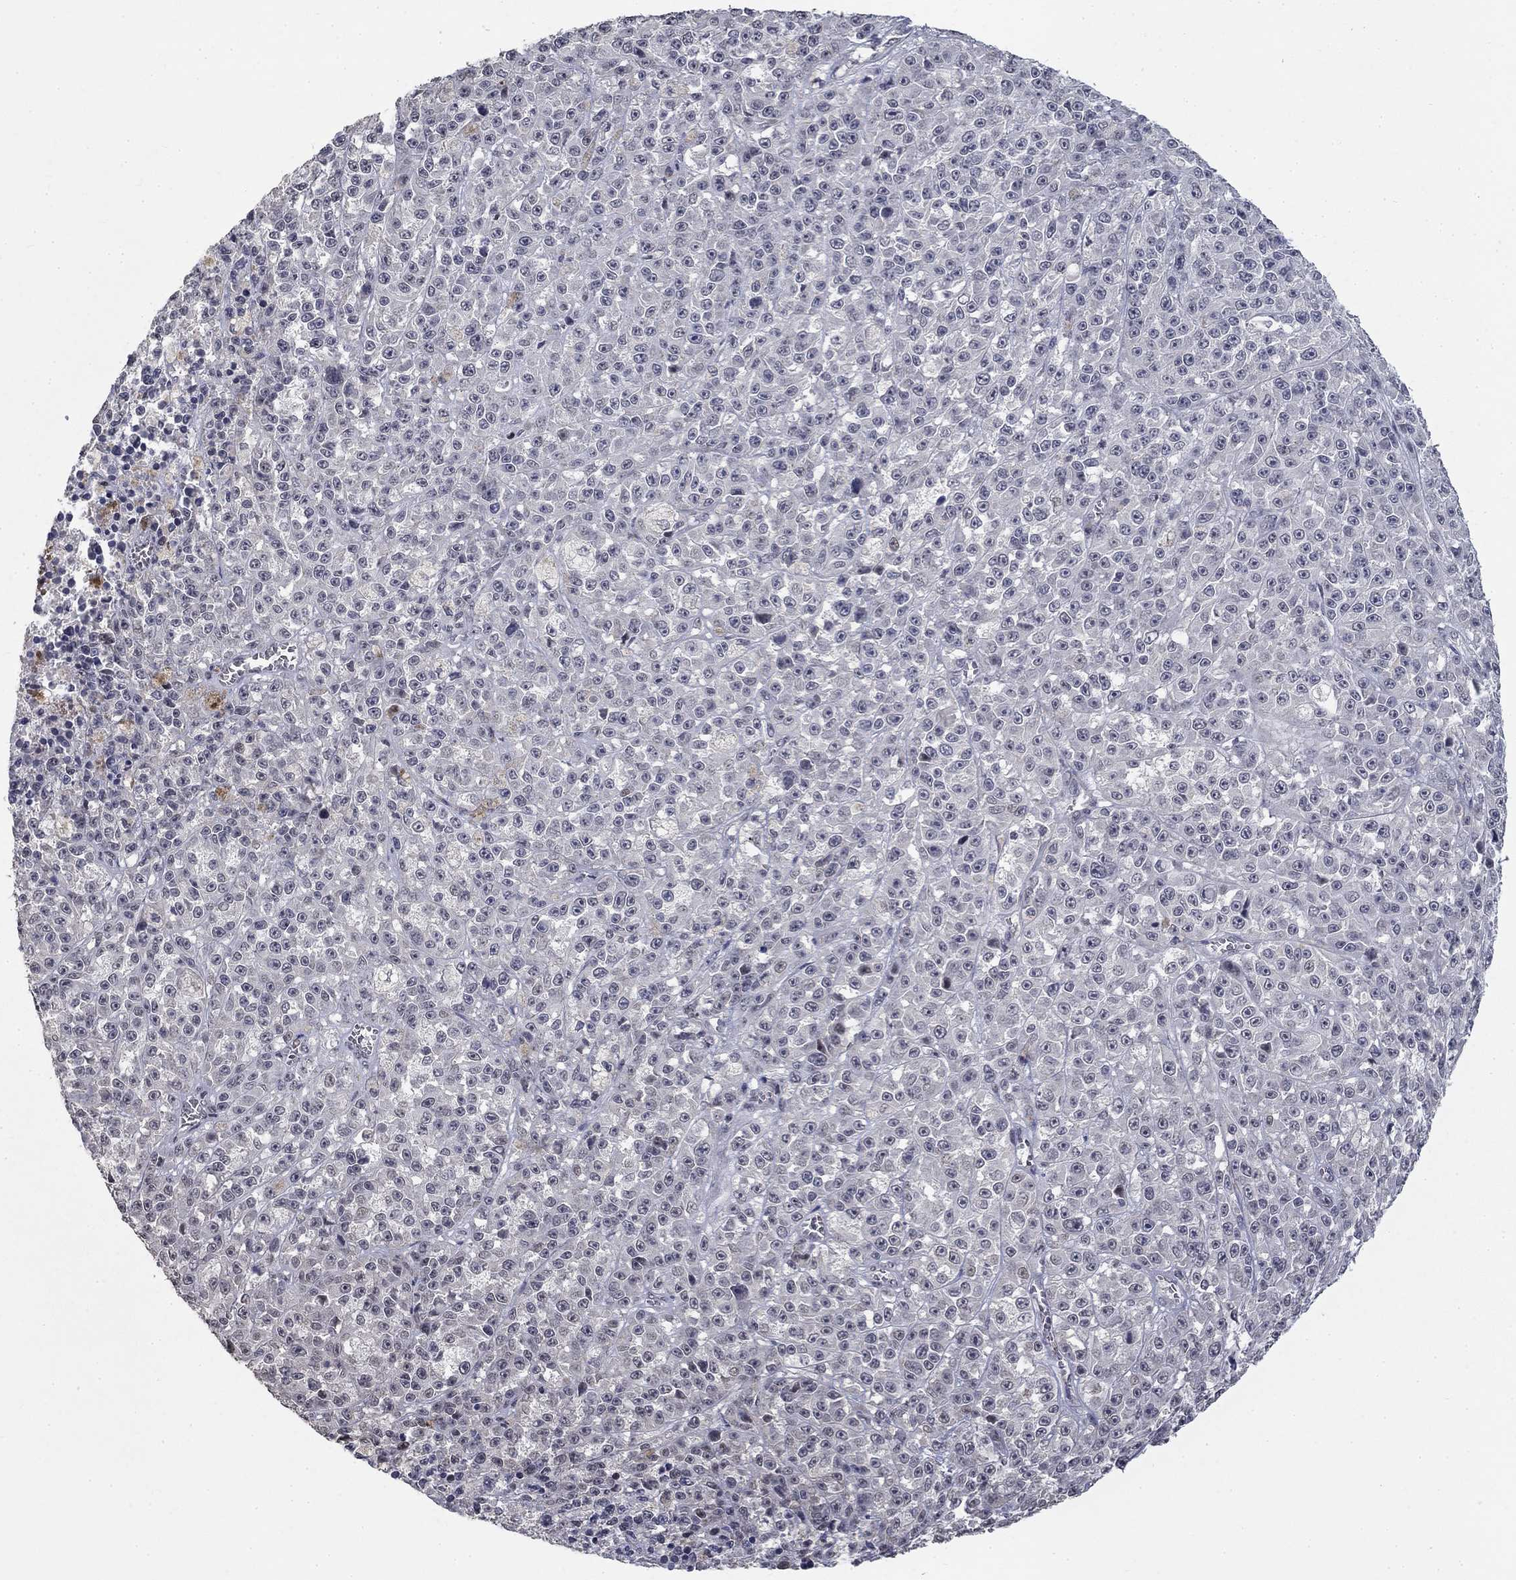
{"staining": {"intensity": "negative", "quantity": "none", "location": "none"}, "tissue": "melanoma", "cell_type": "Tumor cells", "image_type": "cancer", "snomed": [{"axis": "morphology", "description": "Malignant melanoma, NOS"}, {"axis": "topography", "description": "Skin"}], "caption": "Immunohistochemistry (IHC) of human malignant melanoma reveals no staining in tumor cells.", "gene": "SPATA33", "patient": {"sex": "female", "age": 58}}